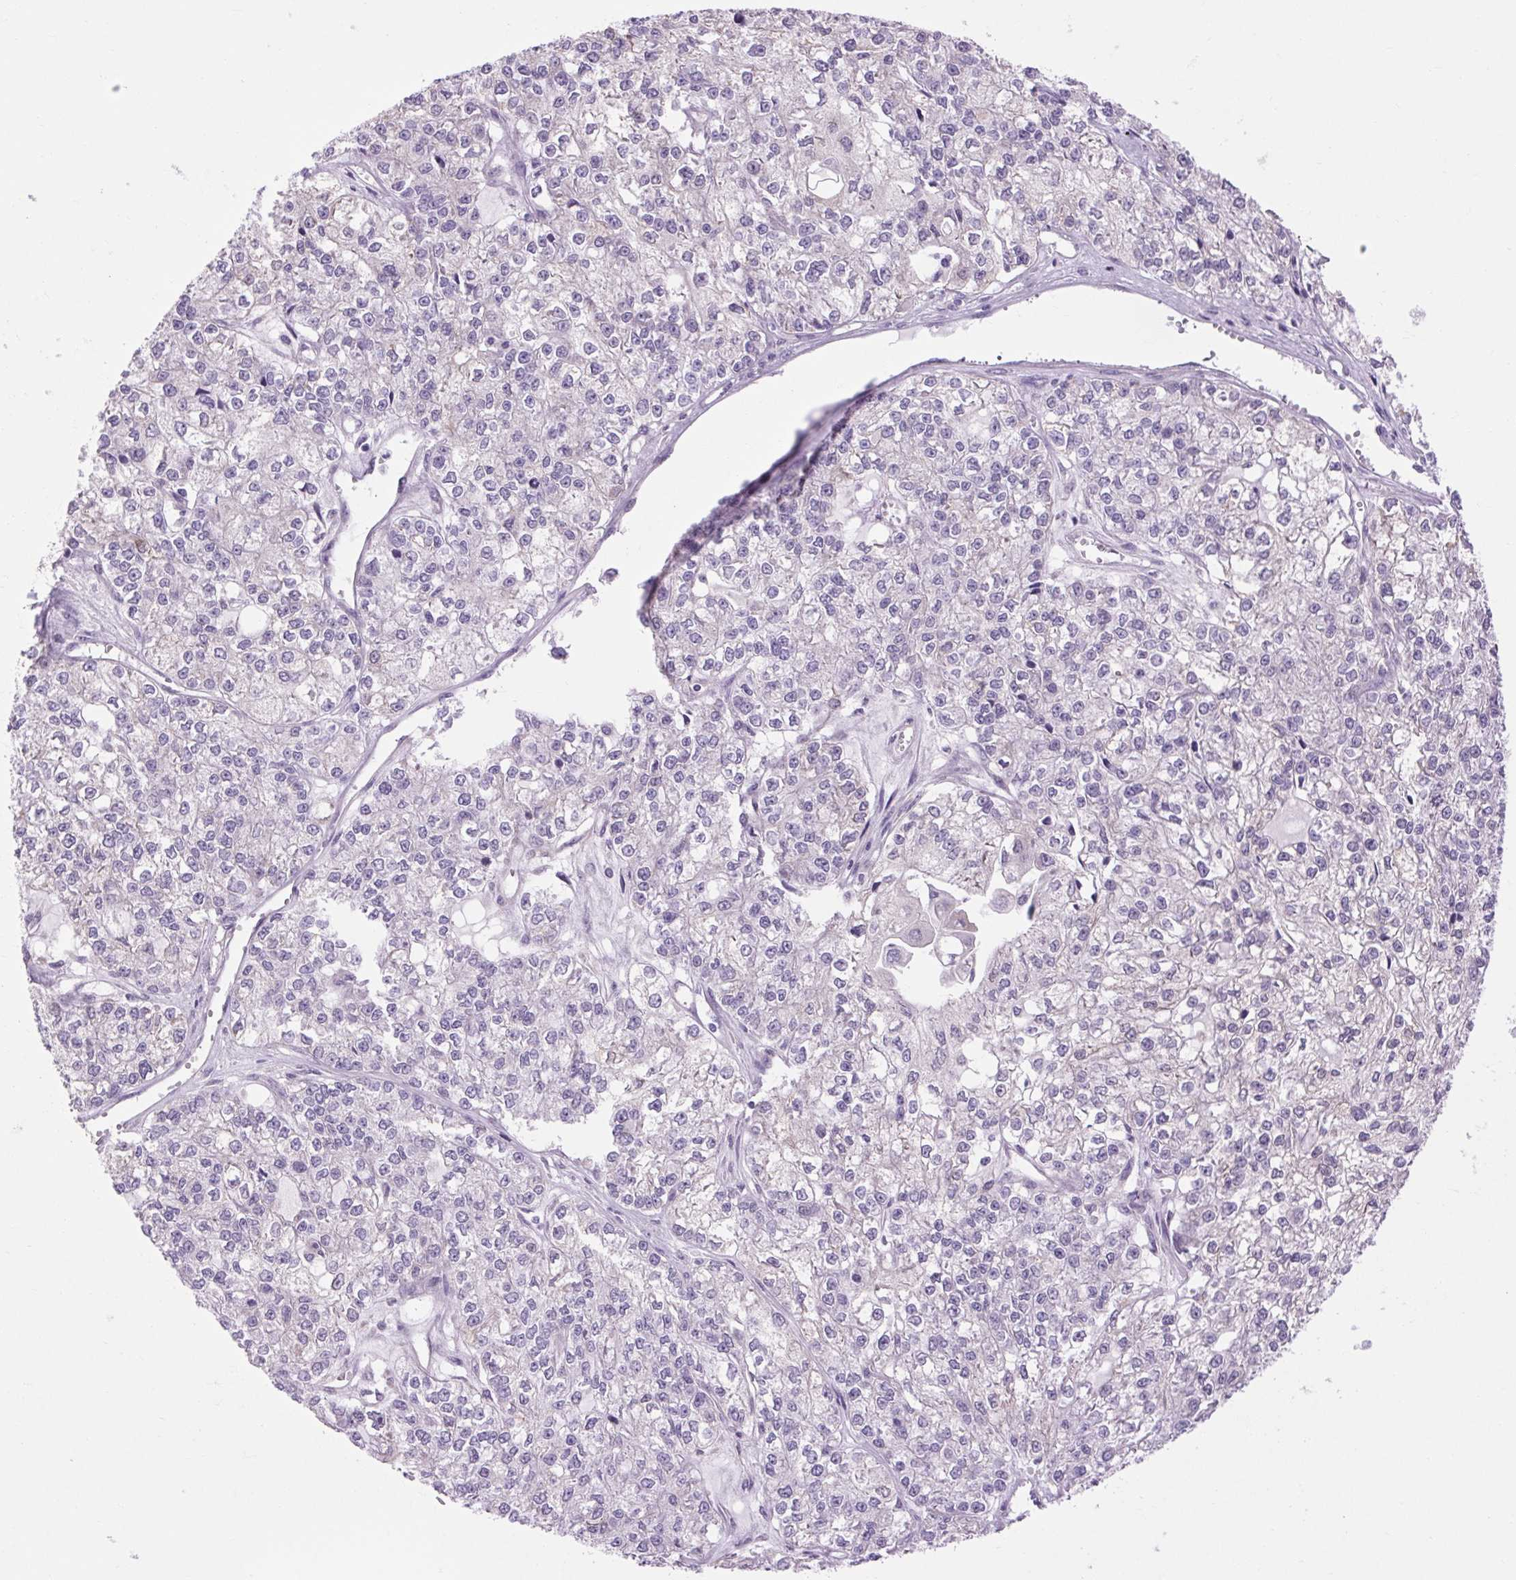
{"staining": {"intensity": "weak", "quantity": "<25%", "location": "cytoplasmic/membranous"}, "tissue": "ovarian cancer", "cell_type": "Tumor cells", "image_type": "cancer", "snomed": [{"axis": "morphology", "description": "Carcinoma, endometroid"}, {"axis": "topography", "description": "Ovary"}], "caption": "An IHC micrograph of ovarian cancer (endometroid carcinoma) is shown. There is no staining in tumor cells of ovarian cancer (endometroid carcinoma).", "gene": "SOWAHC", "patient": {"sex": "female", "age": 64}}